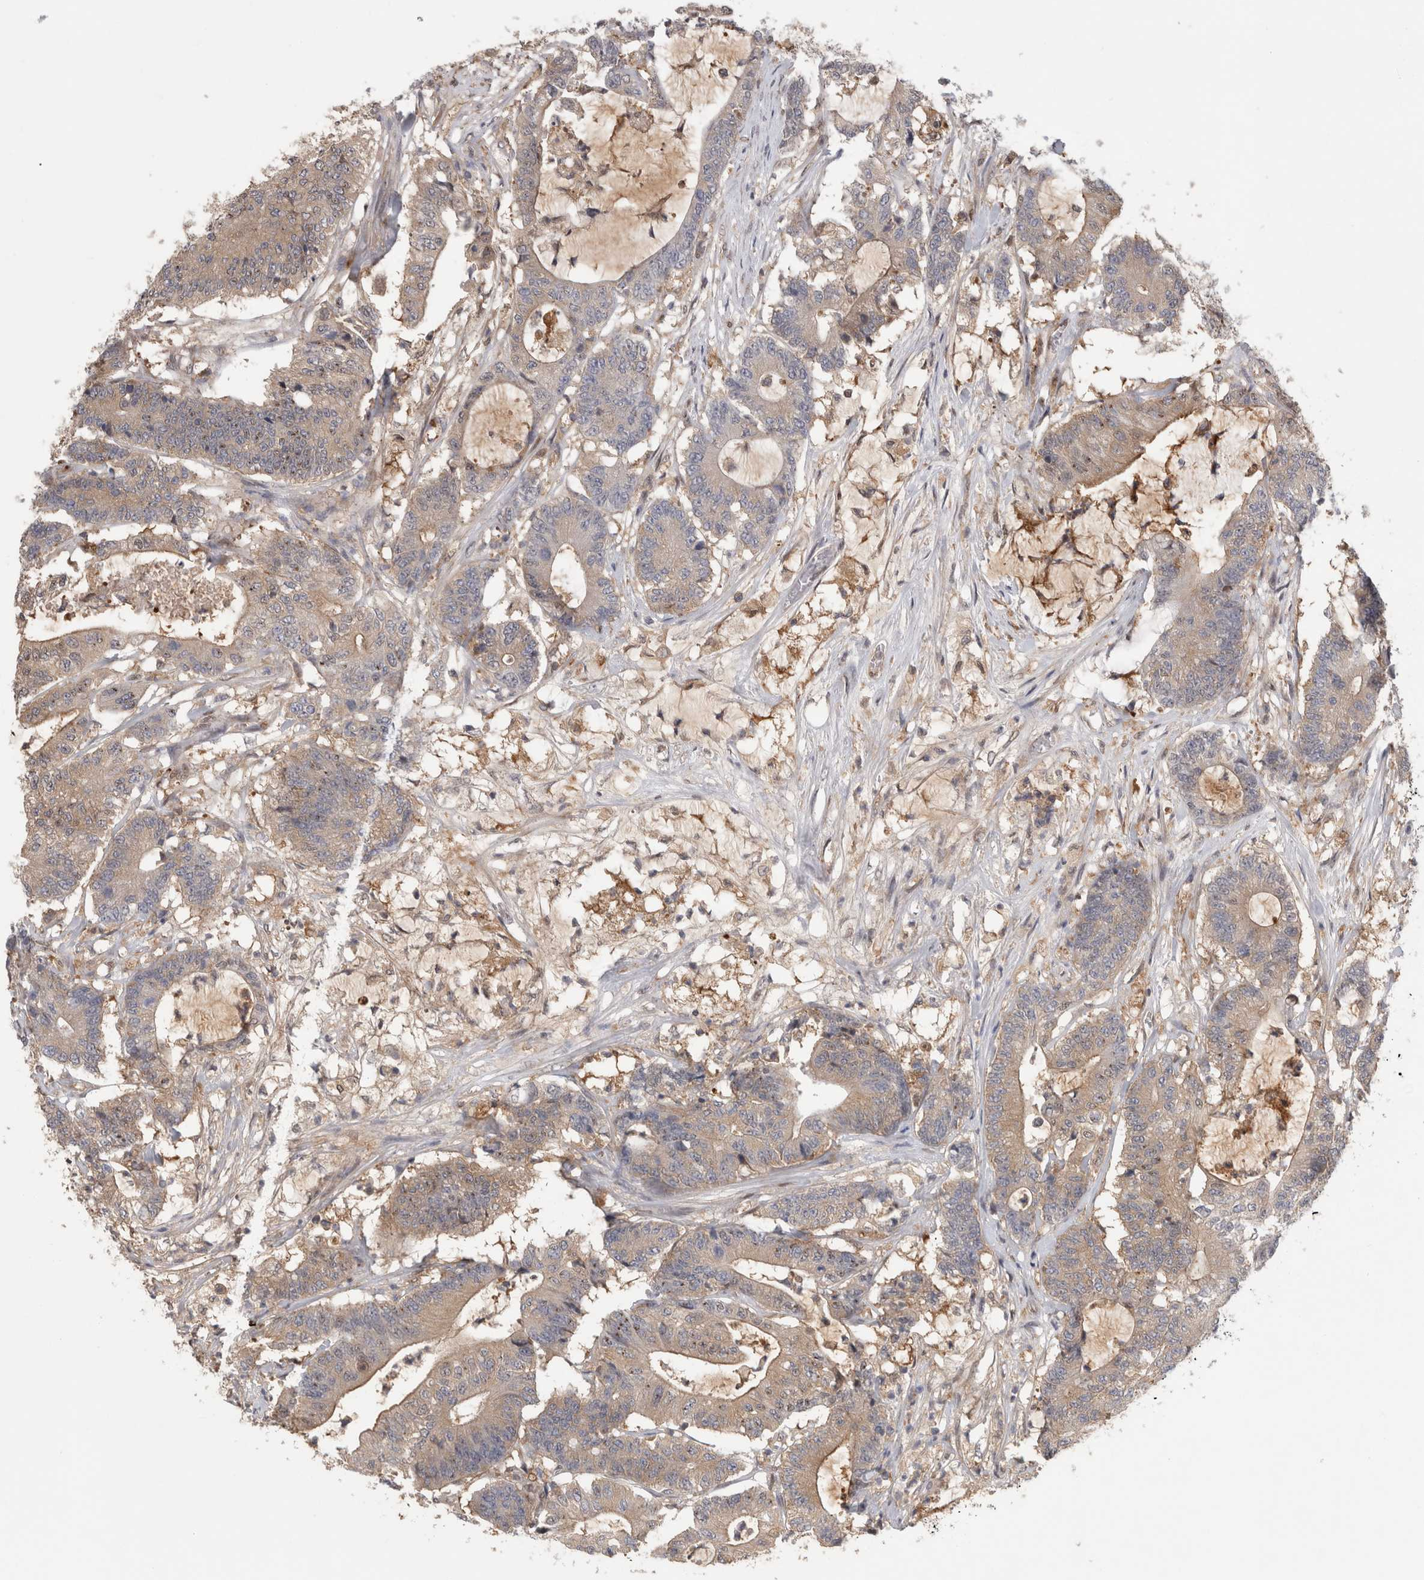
{"staining": {"intensity": "weak", "quantity": ">75%", "location": "cytoplasmic/membranous"}, "tissue": "colorectal cancer", "cell_type": "Tumor cells", "image_type": "cancer", "snomed": [{"axis": "morphology", "description": "Adenocarcinoma, NOS"}, {"axis": "topography", "description": "Colon"}], "caption": "Adenocarcinoma (colorectal) stained for a protein (brown) reveals weak cytoplasmic/membranous positive expression in about >75% of tumor cells.", "gene": "PIGP", "patient": {"sex": "female", "age": 84}}